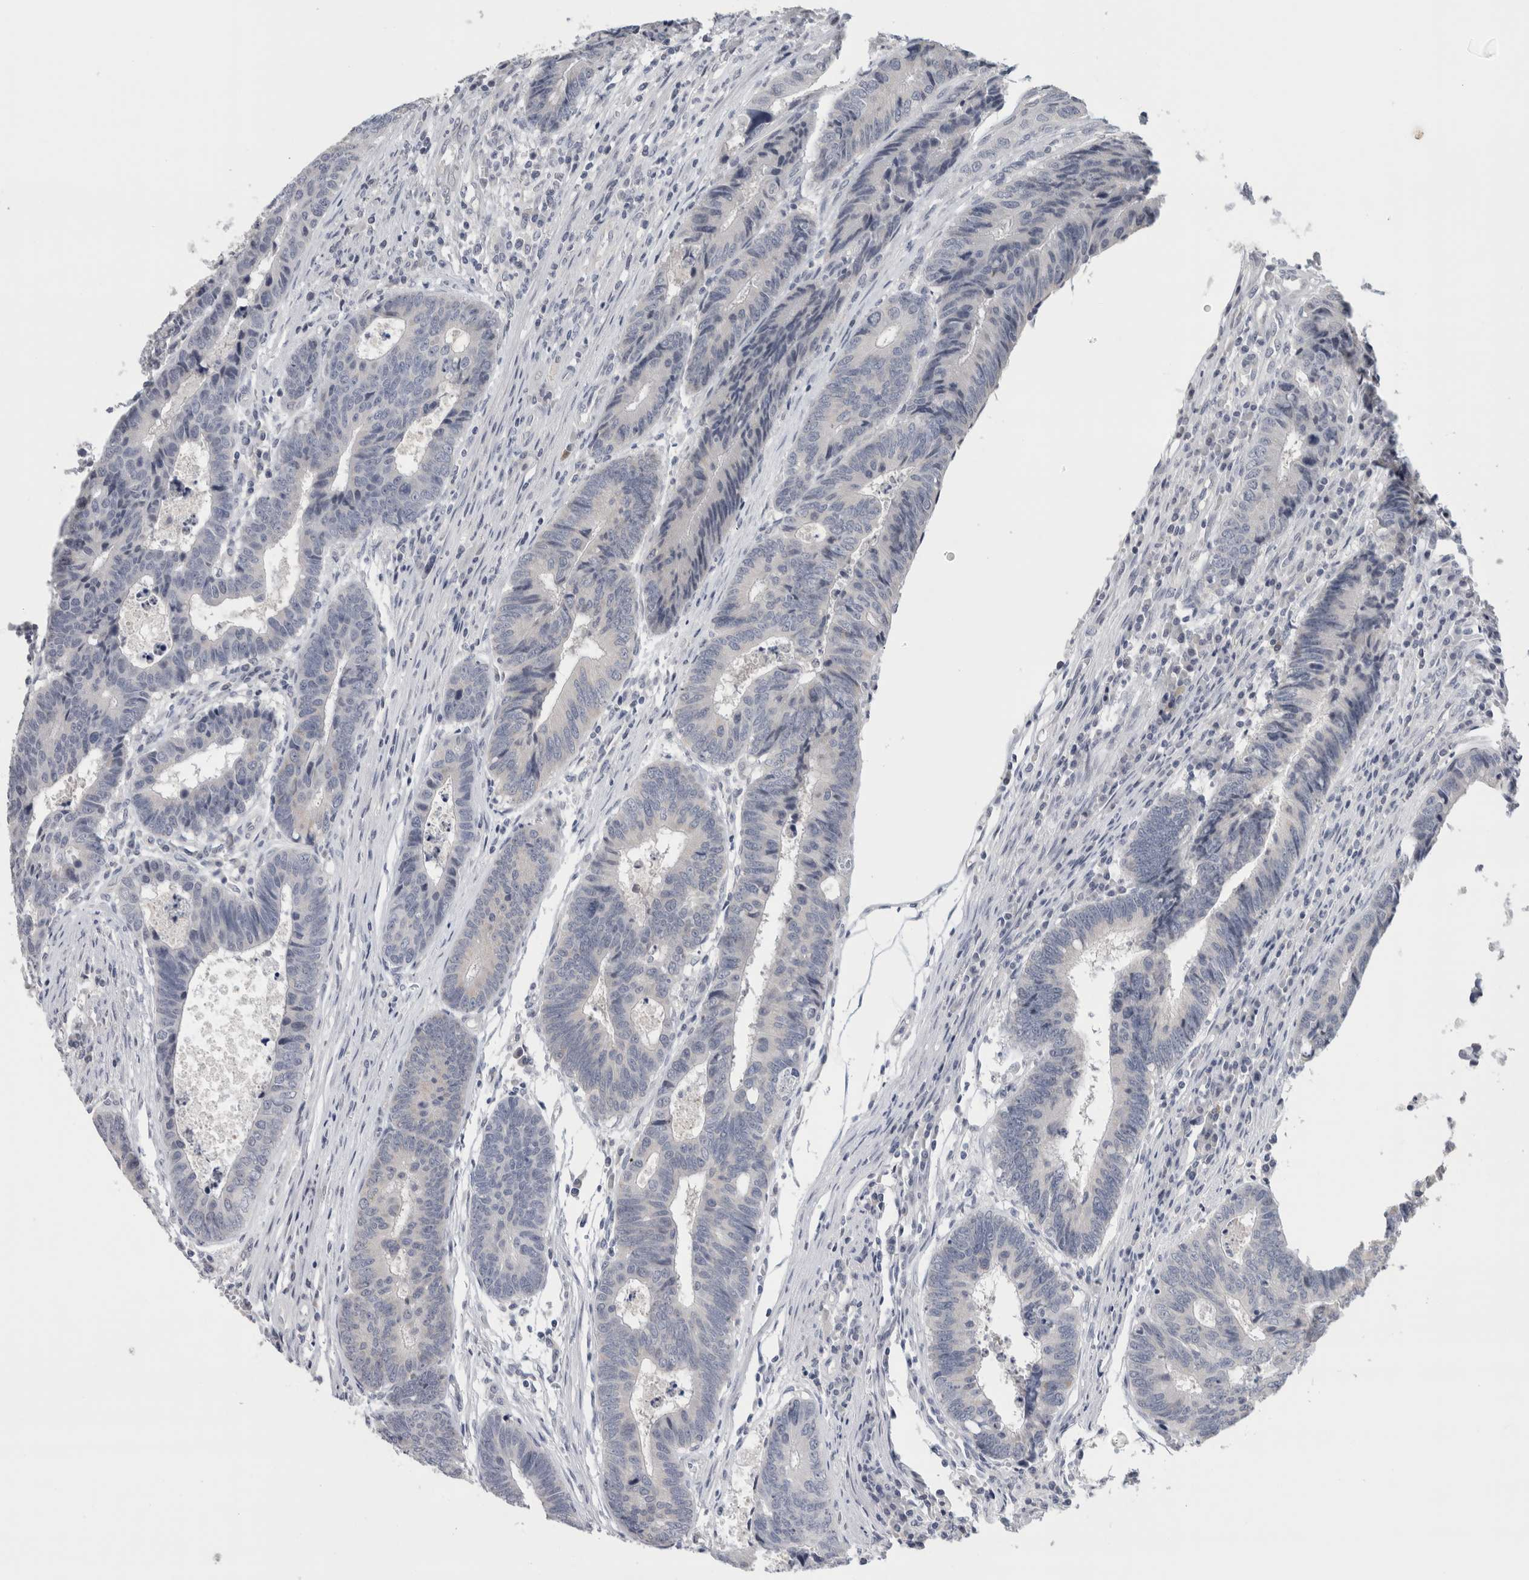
{"staining": {"intensity": "negative", "quantity": "none", "location": "none"}, "tissue": "colorectal cancer", "cell_type": "Tumor cells", "image_type": "cancer", "snomed": [{"axis": "morphology", "description": "Adenocarcinoma, NOS"}, {"axis": "topography", "description": "Rectum"}], "caption": "The photomicrograph reveals no significant positivity in tumor cells of colorectal adenocarcinoma.", "gene": "TONSL", "patient": {"sex": "male", "age": 84}}